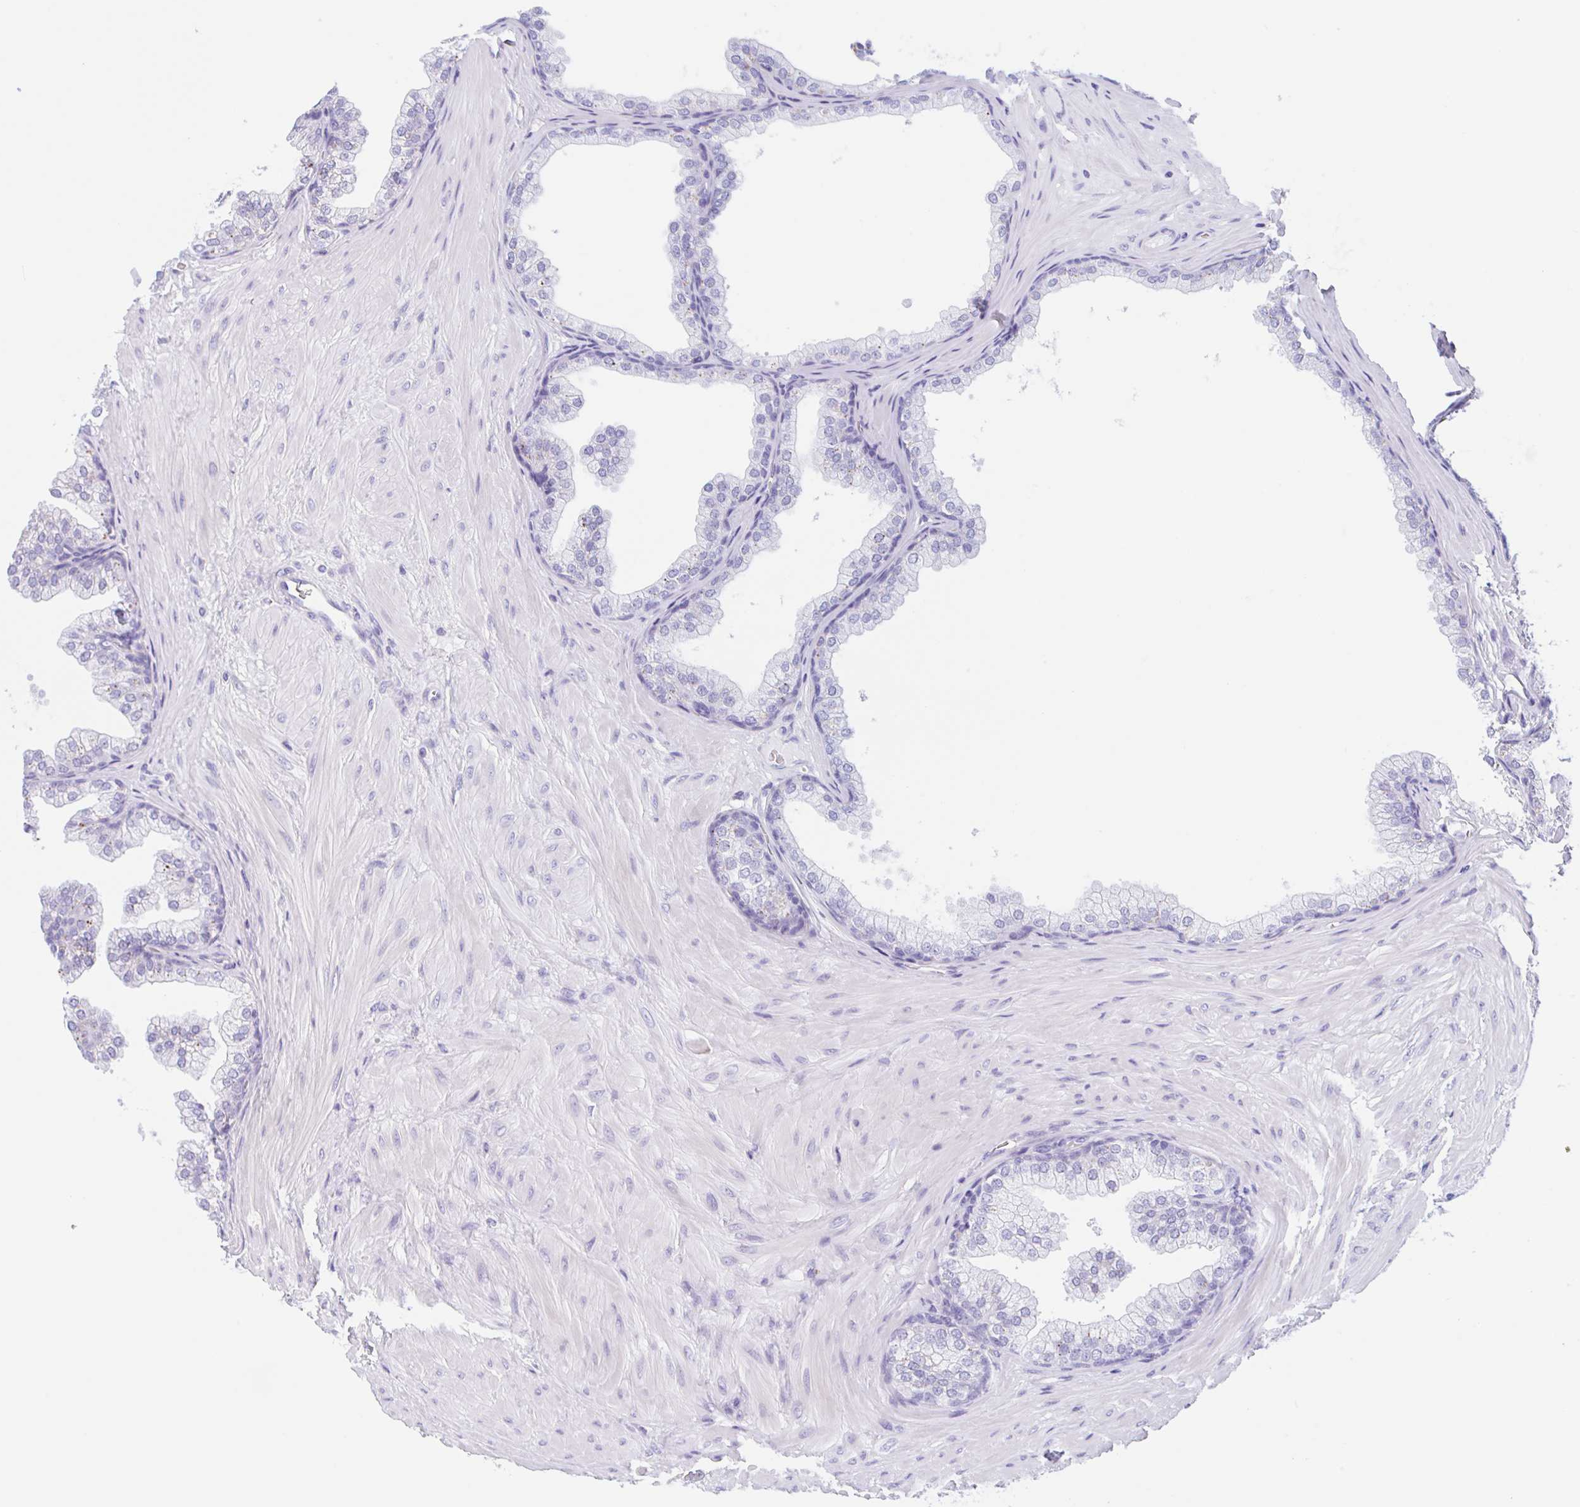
{"staining": {"intensity": "negative", "quantity": "none", "location": "none"}, "tissue": "prostate", "cell_type": "Glandular cells", "image_type": "normal", "snomed": [{"axis": "morphology", "description": "Normal tissue, NOS"}, {"axis": "topography", "description": "Prostate"}], "caption": "There is no significant positivity in glandular cells of prostate.", "gene": "ANKRD9", "patient": {"sex": "male", "age": 37}}